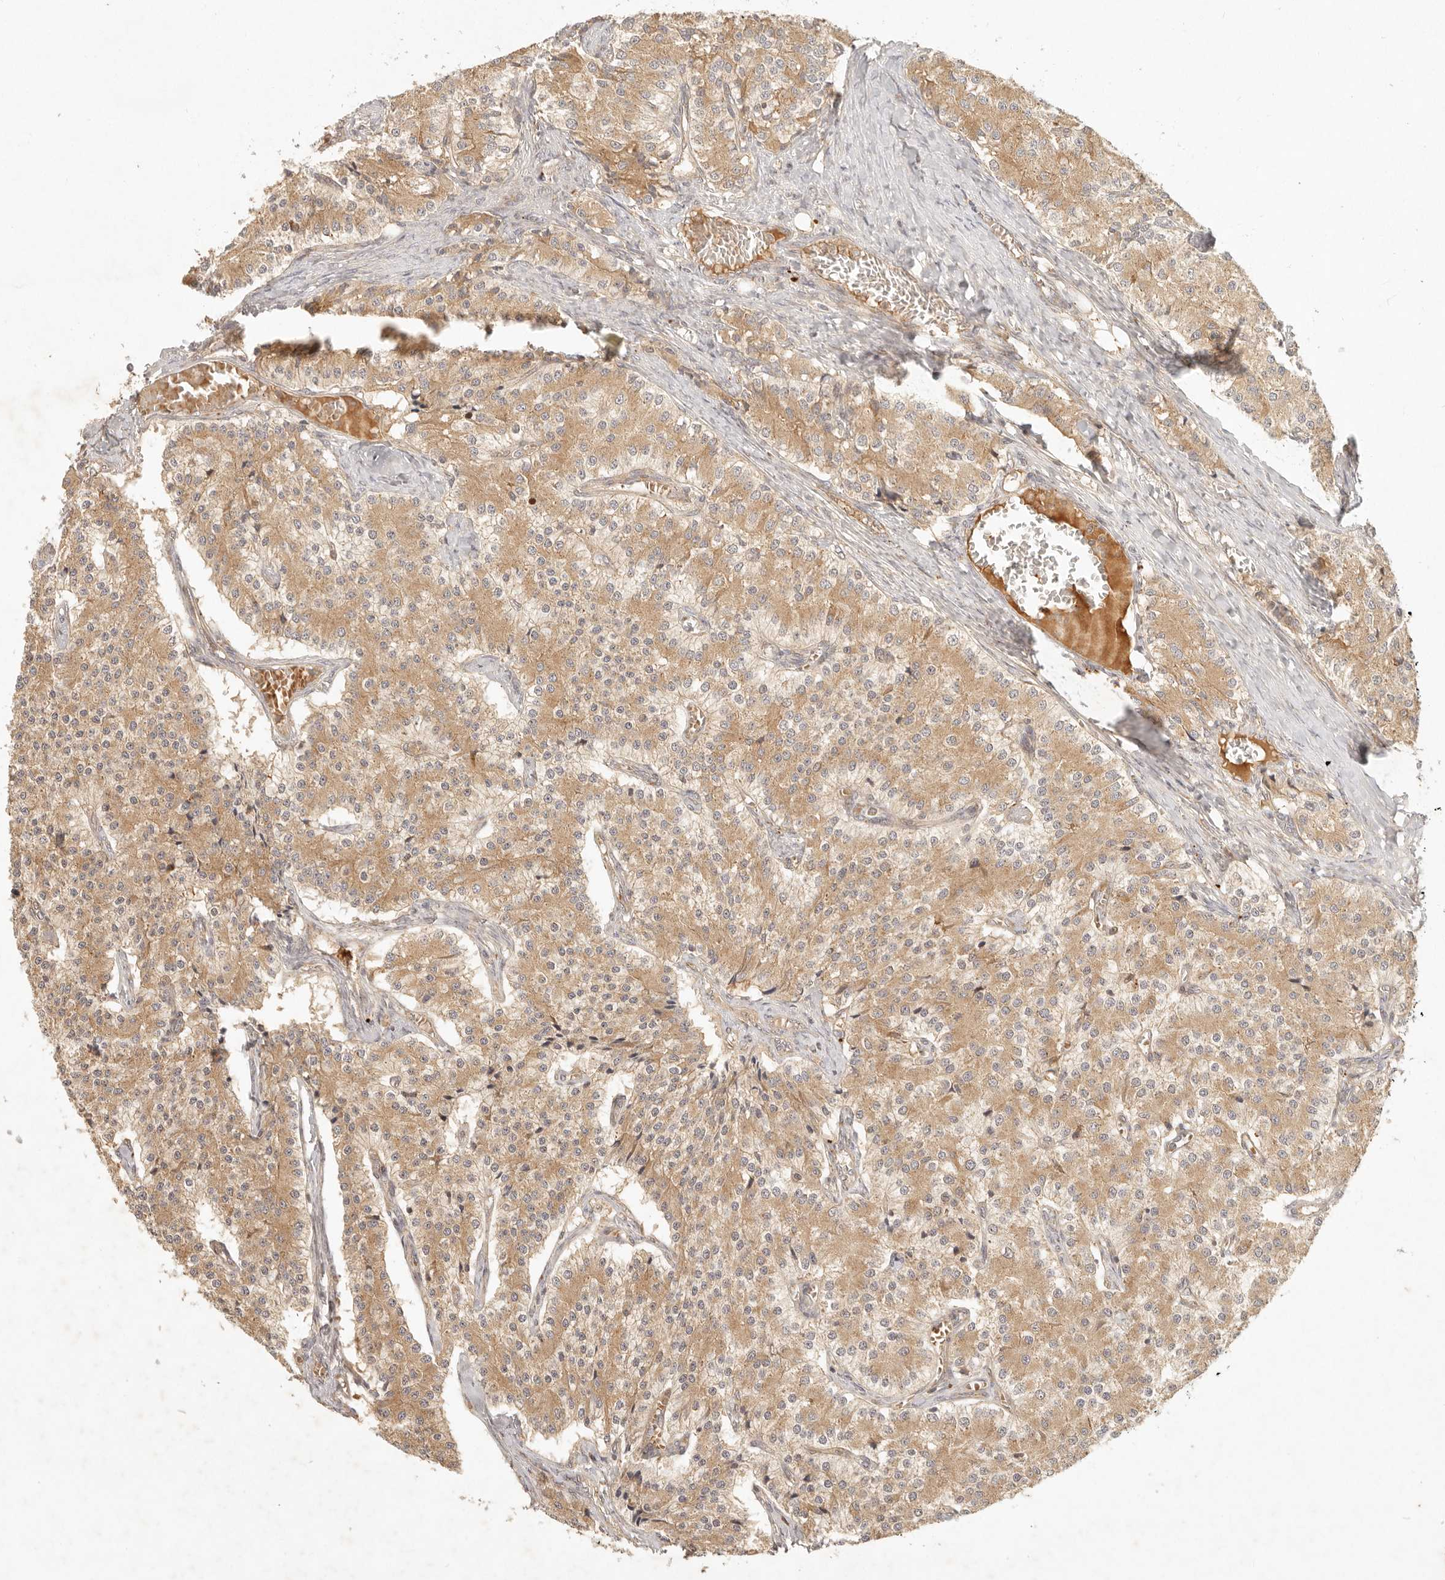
{"staining": {"intensity": "moderate", "quantity": ">75%", "location": "cytoplasmic/membranous"}, "tissue": "carcinoid", "cell_type": "Tumor cells", "image_type": "cancer", "snomed": [{"axis": "morphology", "description": "Carcinoid, malignant, NOS"}, {"axis": "topography", "description": "Colon"}], "caption": "Carcinoid tissue demonstrates moderate cytoplasmic/membranous expression in about >75% of tumor cells, visualized by immunohistochemistry.", "gene": "ANKRD61", "patient": {"sex": "female", "age": 52}}